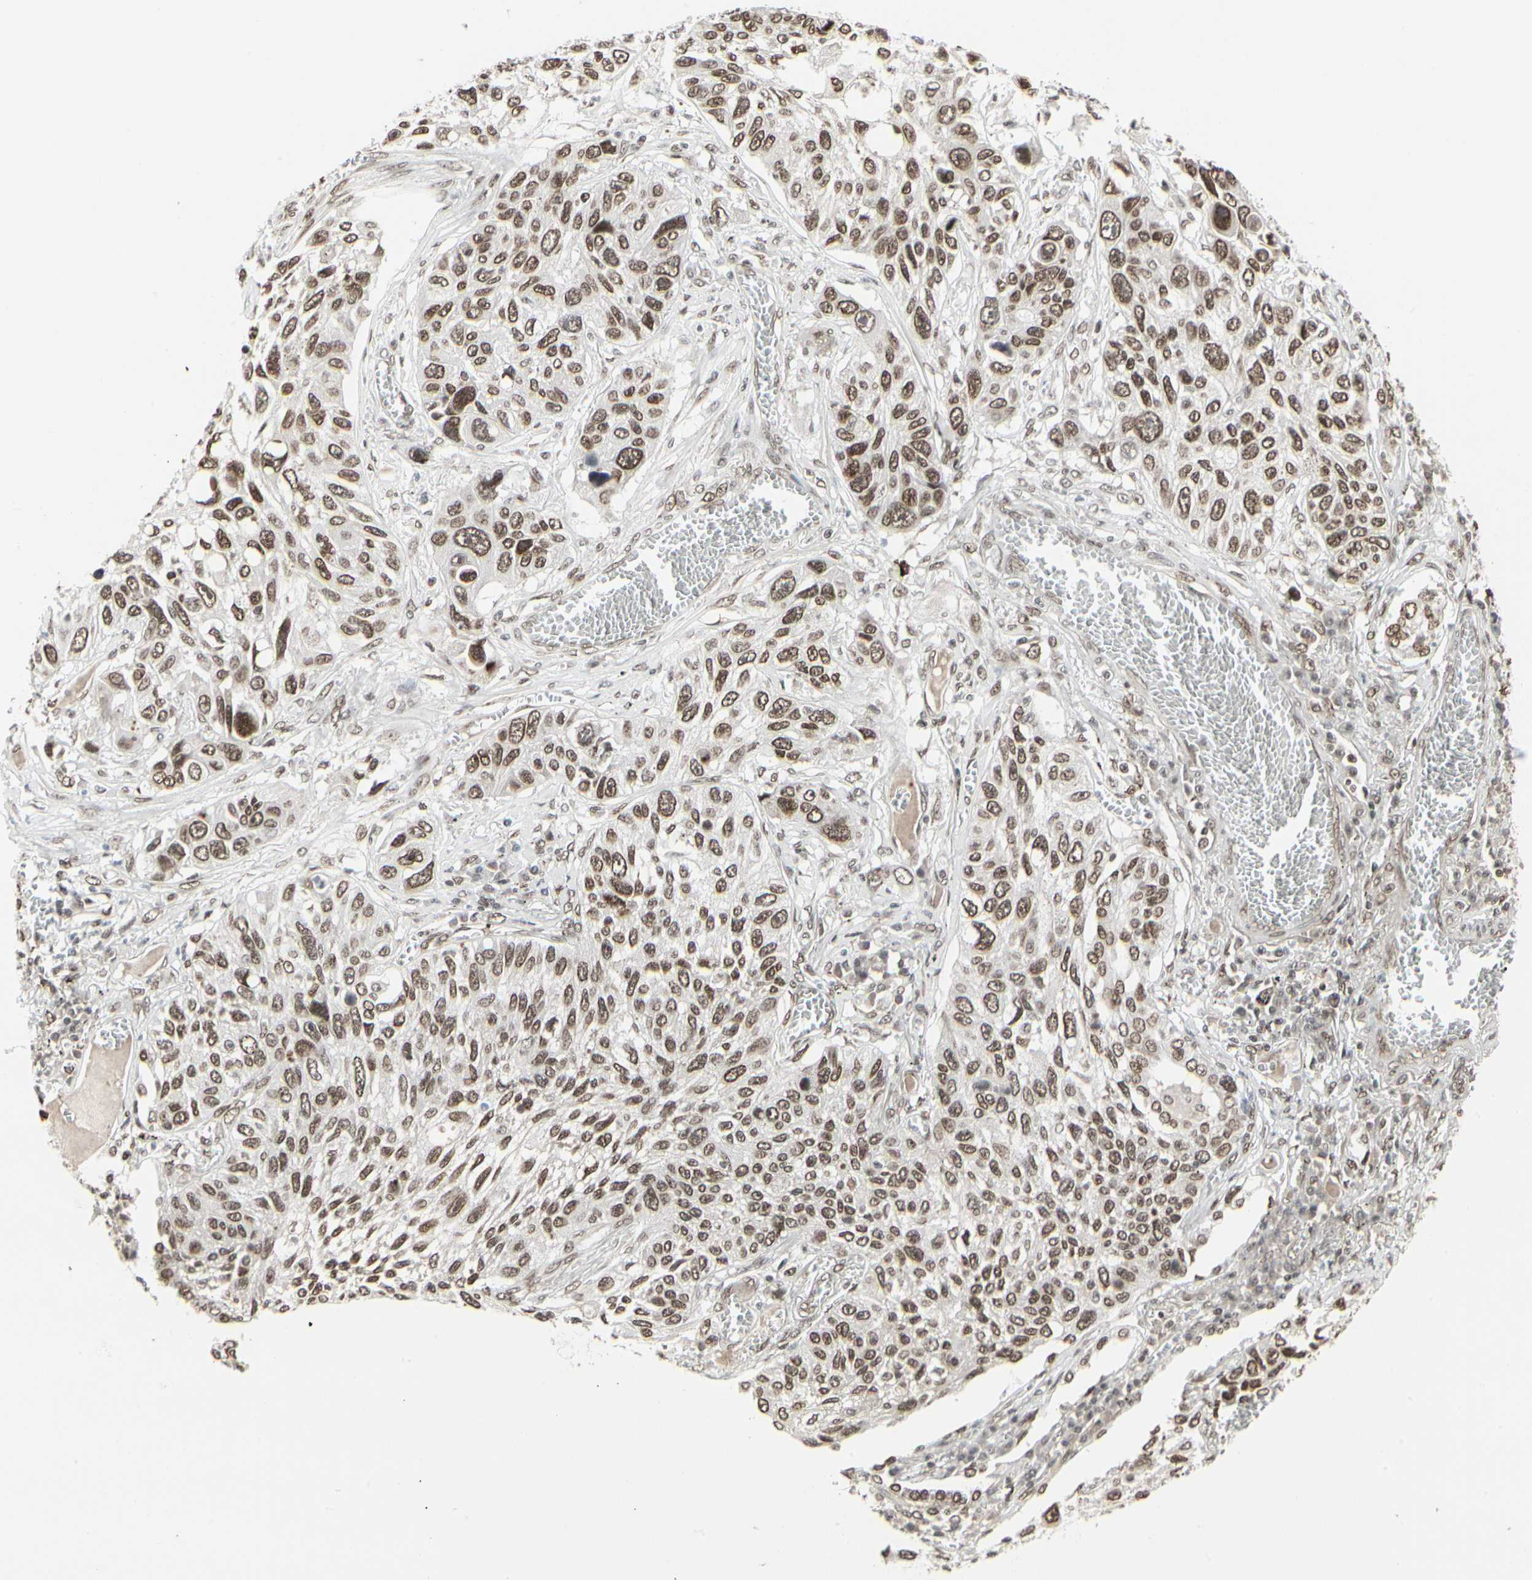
{"staining": {"intensity": "strong", "quantity": ">75%", "location": "nuclear"}, "tissue": "lung cancer", "cell_type": "Tumor cells", "image_type": "cancer", "snomed": [{"axis": "morphology", "description": "Squamous cell carcinoma, NOS"}, {"axis": "topography", "description": "Lung"}], "caption": "The immunohistochemical stain shows strong nuclear positivity in tumor cells of squamous cell carcinoma (lung) tissue.", "gene": "HMG20A", "patient": {"sex": "male", "age": 71}}